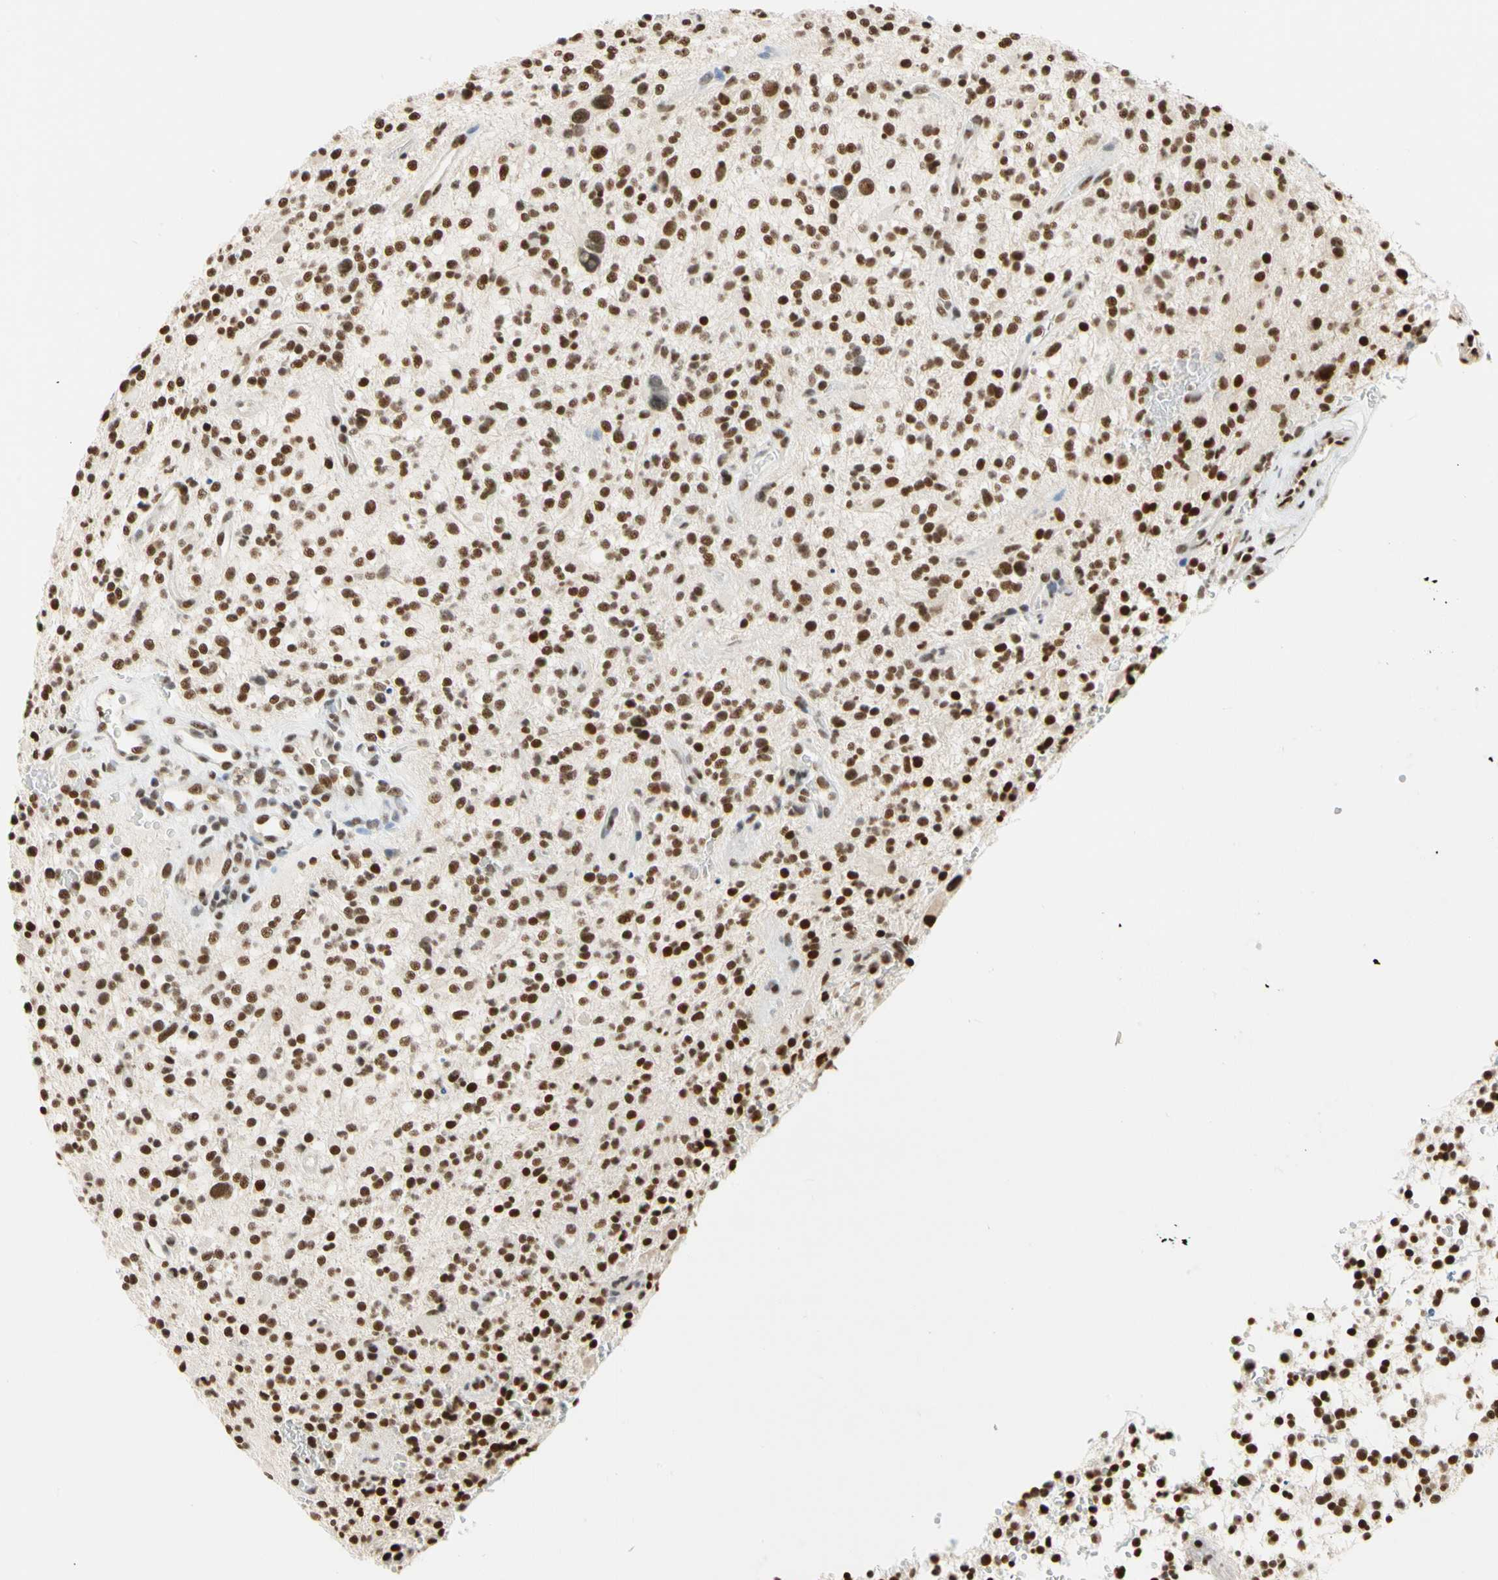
{"staining": {"intensity": "strong", "quantity": ">75%", "location": "nuclear"}, "tissue": "glioma", "cell_type": "Tumor cells", "image_type": "cancer", "snomed": [{"axis": "morphology", "description": "Glioma, malignant, High grade"}, {"axis": "topography", "description": "Brain"}], "caption": "DAB (3,3'-diaminobenzidine) immunohistochemical staining of high-grade glioma (malignant) reveals strong nuclear protein staining in approximately >75% of tumor cells.", "gene": "ZSCAN16", "patient": {"sex": "male", "age": 48}}